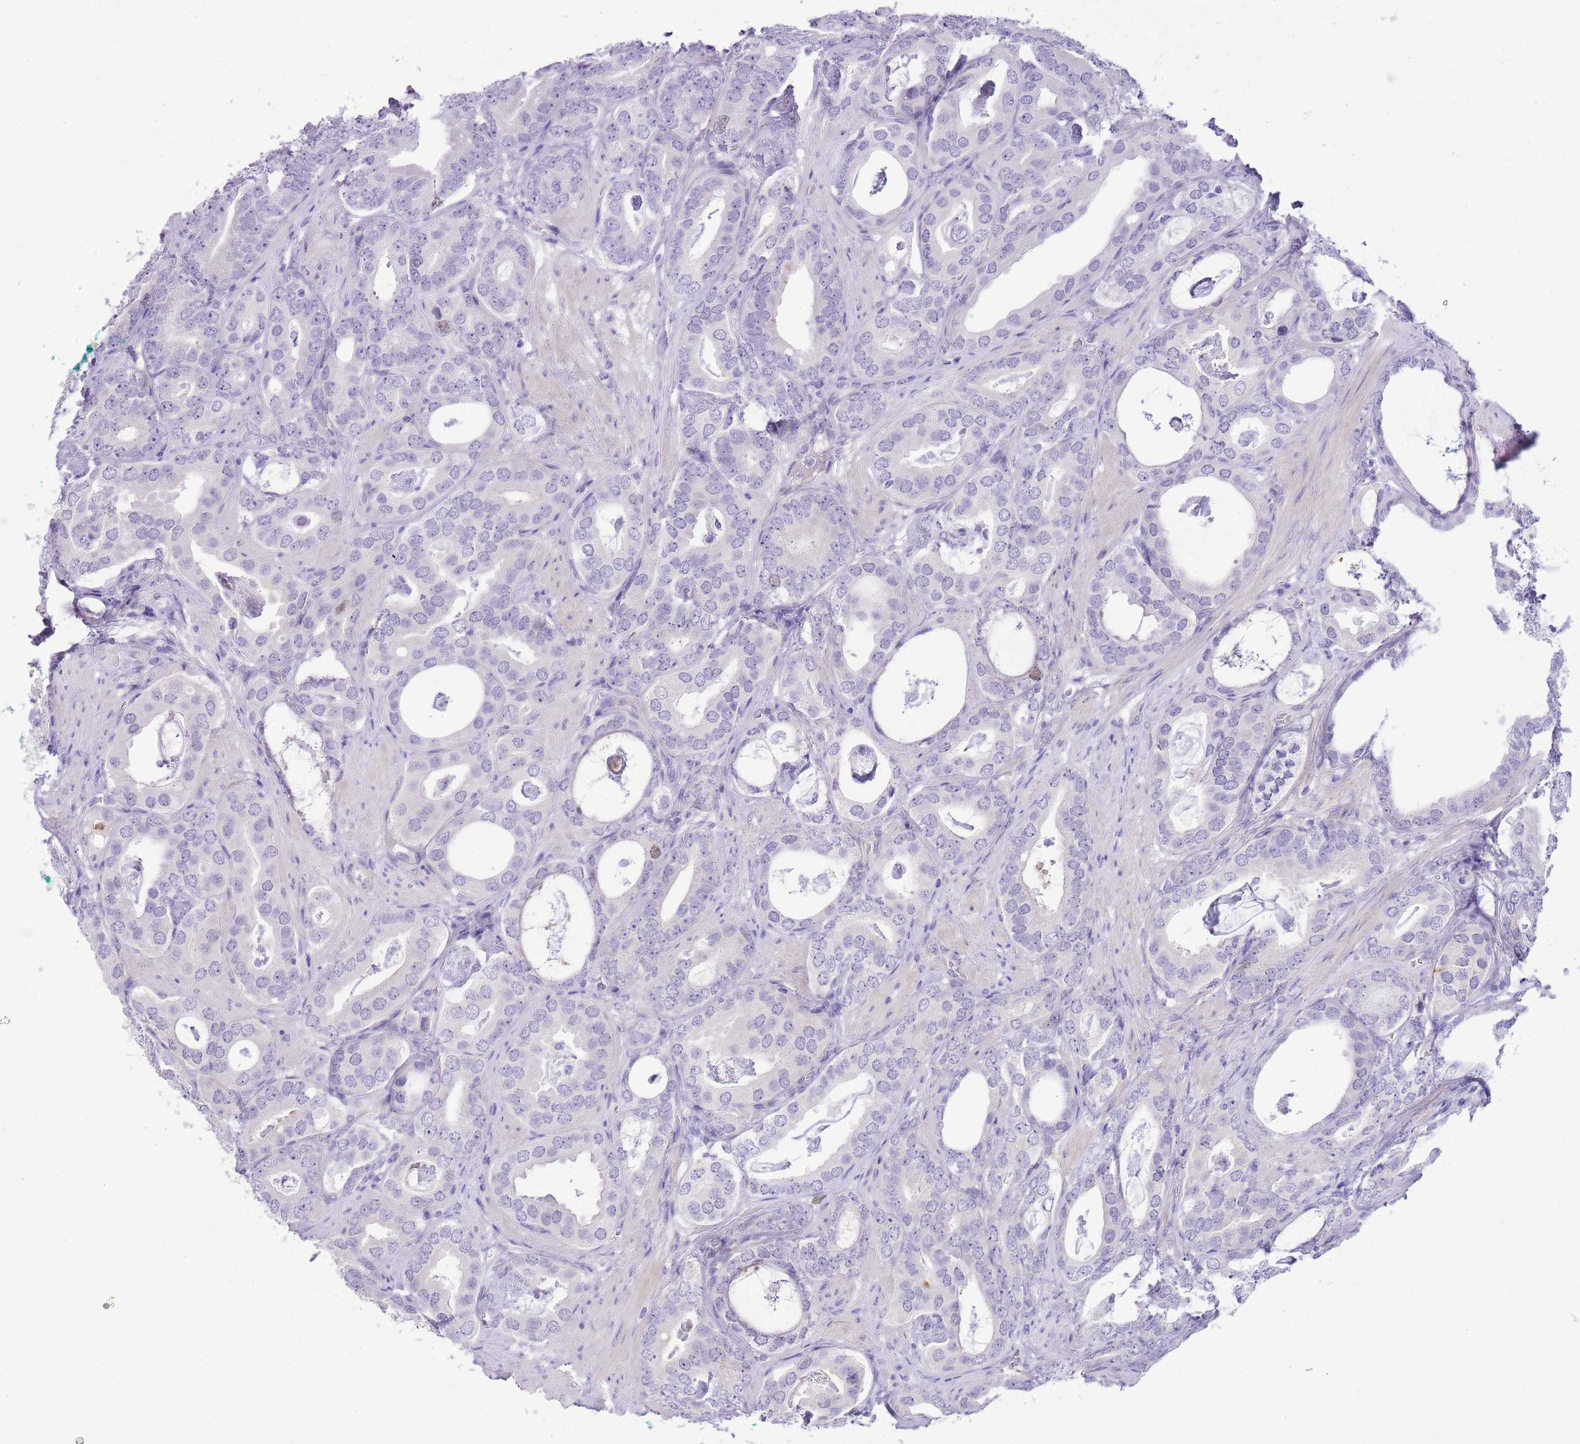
{"staining": {"intensity": "negative", "quantity": "none", "location": "none"}, "tissue": "prostate cancer", "cell_type": "Tumor cells", "image_type": "cancer", "snomed": [{"axis": "morphology", "description": "Adenocarcinoma, Low grade"}, {"axis": "topography", "description": "Prostate"}], "caption": "The photomicrograph displays no significant positivity in tumor cells of adenocarcinoma (low-grade) (prostate).", "gene": "FBRSL1", "patient": {"sex": "male", "age": 71}}